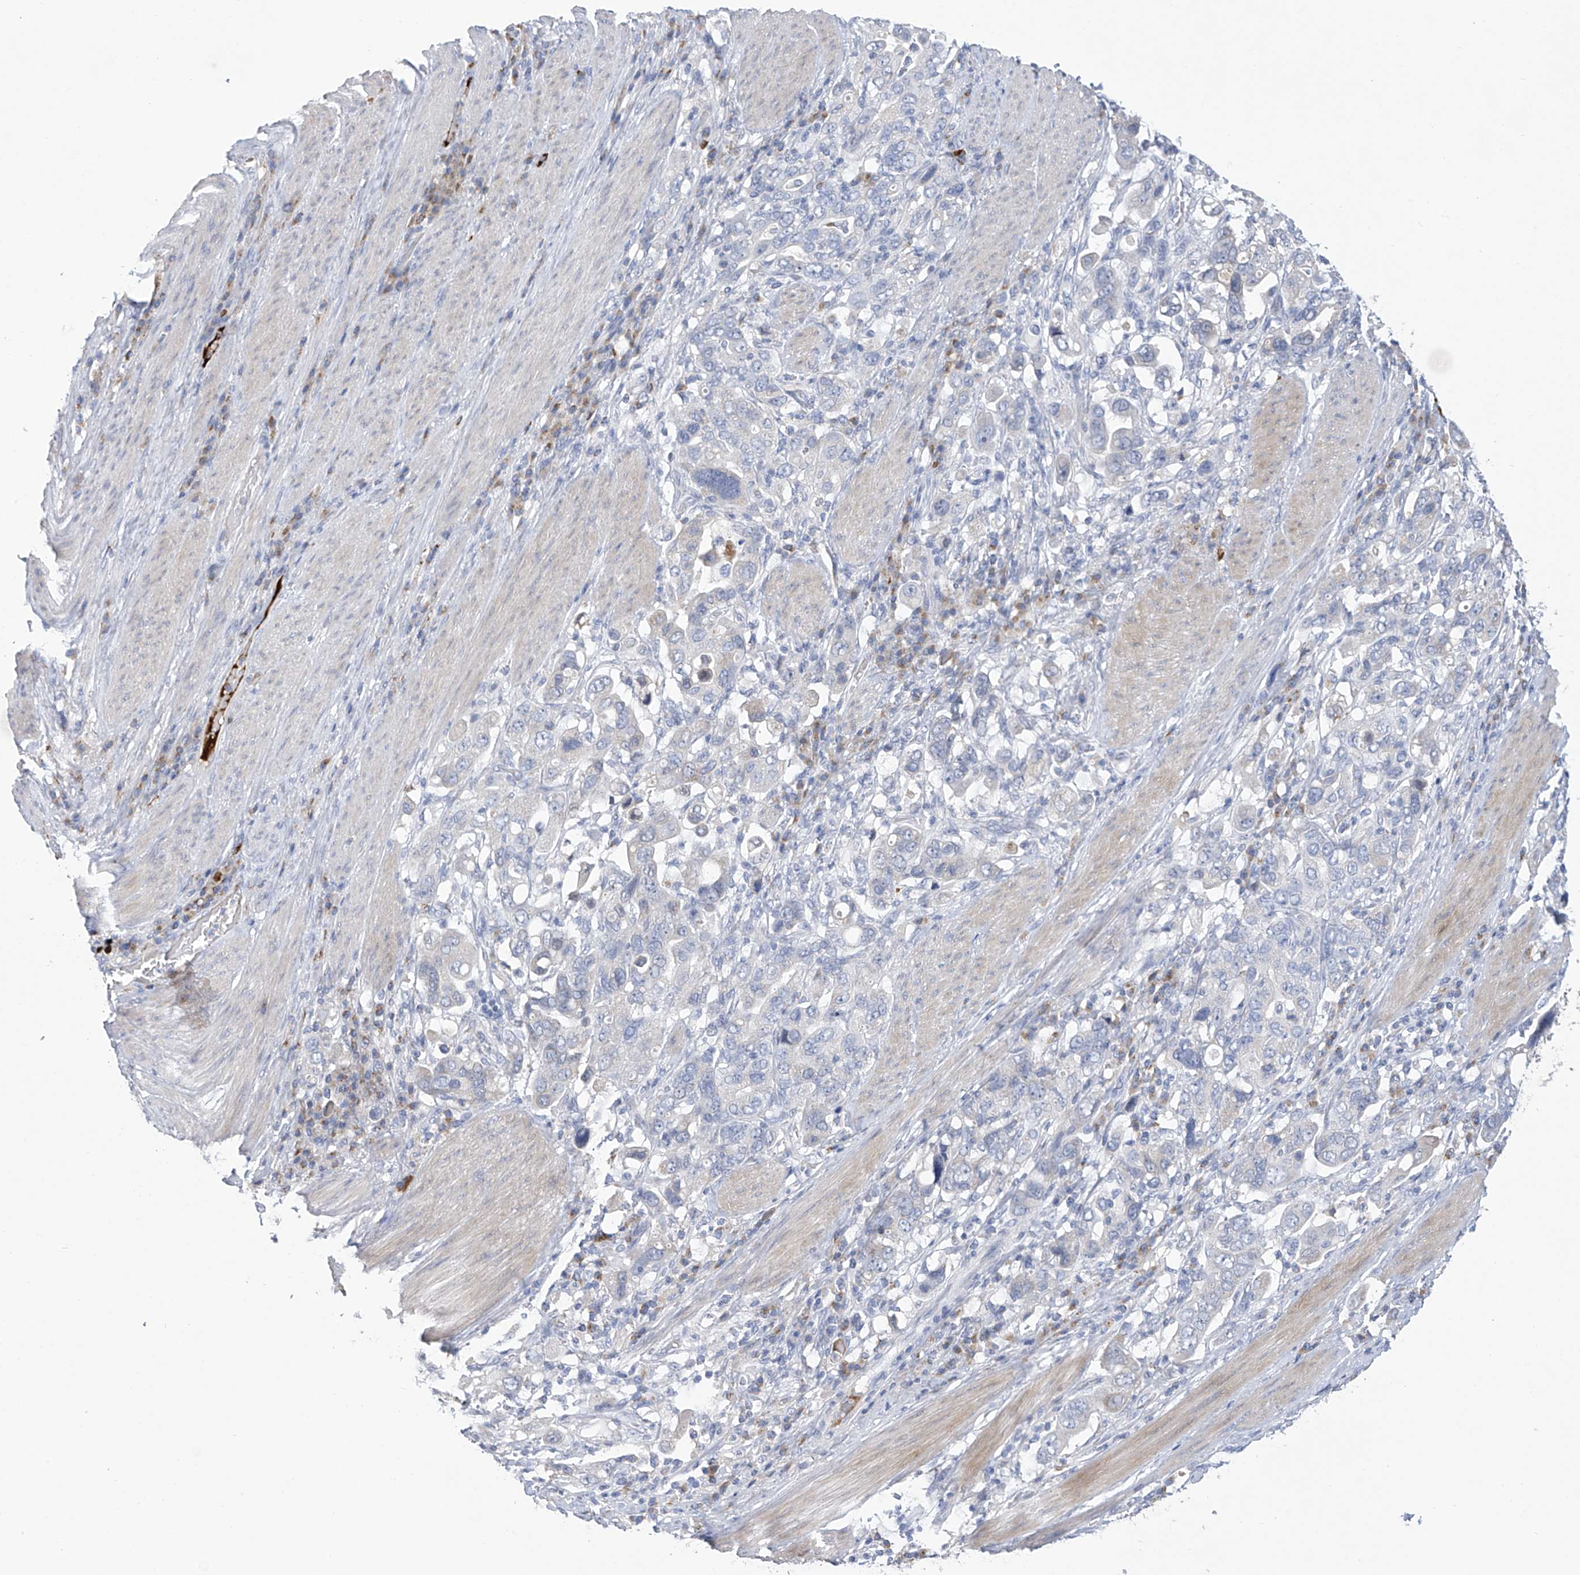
{"staining": {"intensity": "negative", "quantity": "none", "location": "none"}, "tissue": "stomach cancer", "cell_type": "Tumor cells", "image_type": "cancer", "snomed": [{"axis": "morphology", "description": "Adenocarcinoma, NOS"}, {"axis": "topography", "description": "Stomach, upper"}], "caption": "A micrograph of human stomach cancer (adenocarcinoma) is negative for staining in tumor cells. (IHC, brightfield microscopy, high magnification).", "gene": "SLCO4A1", "patient": {"sex": "male", "age": 62}}